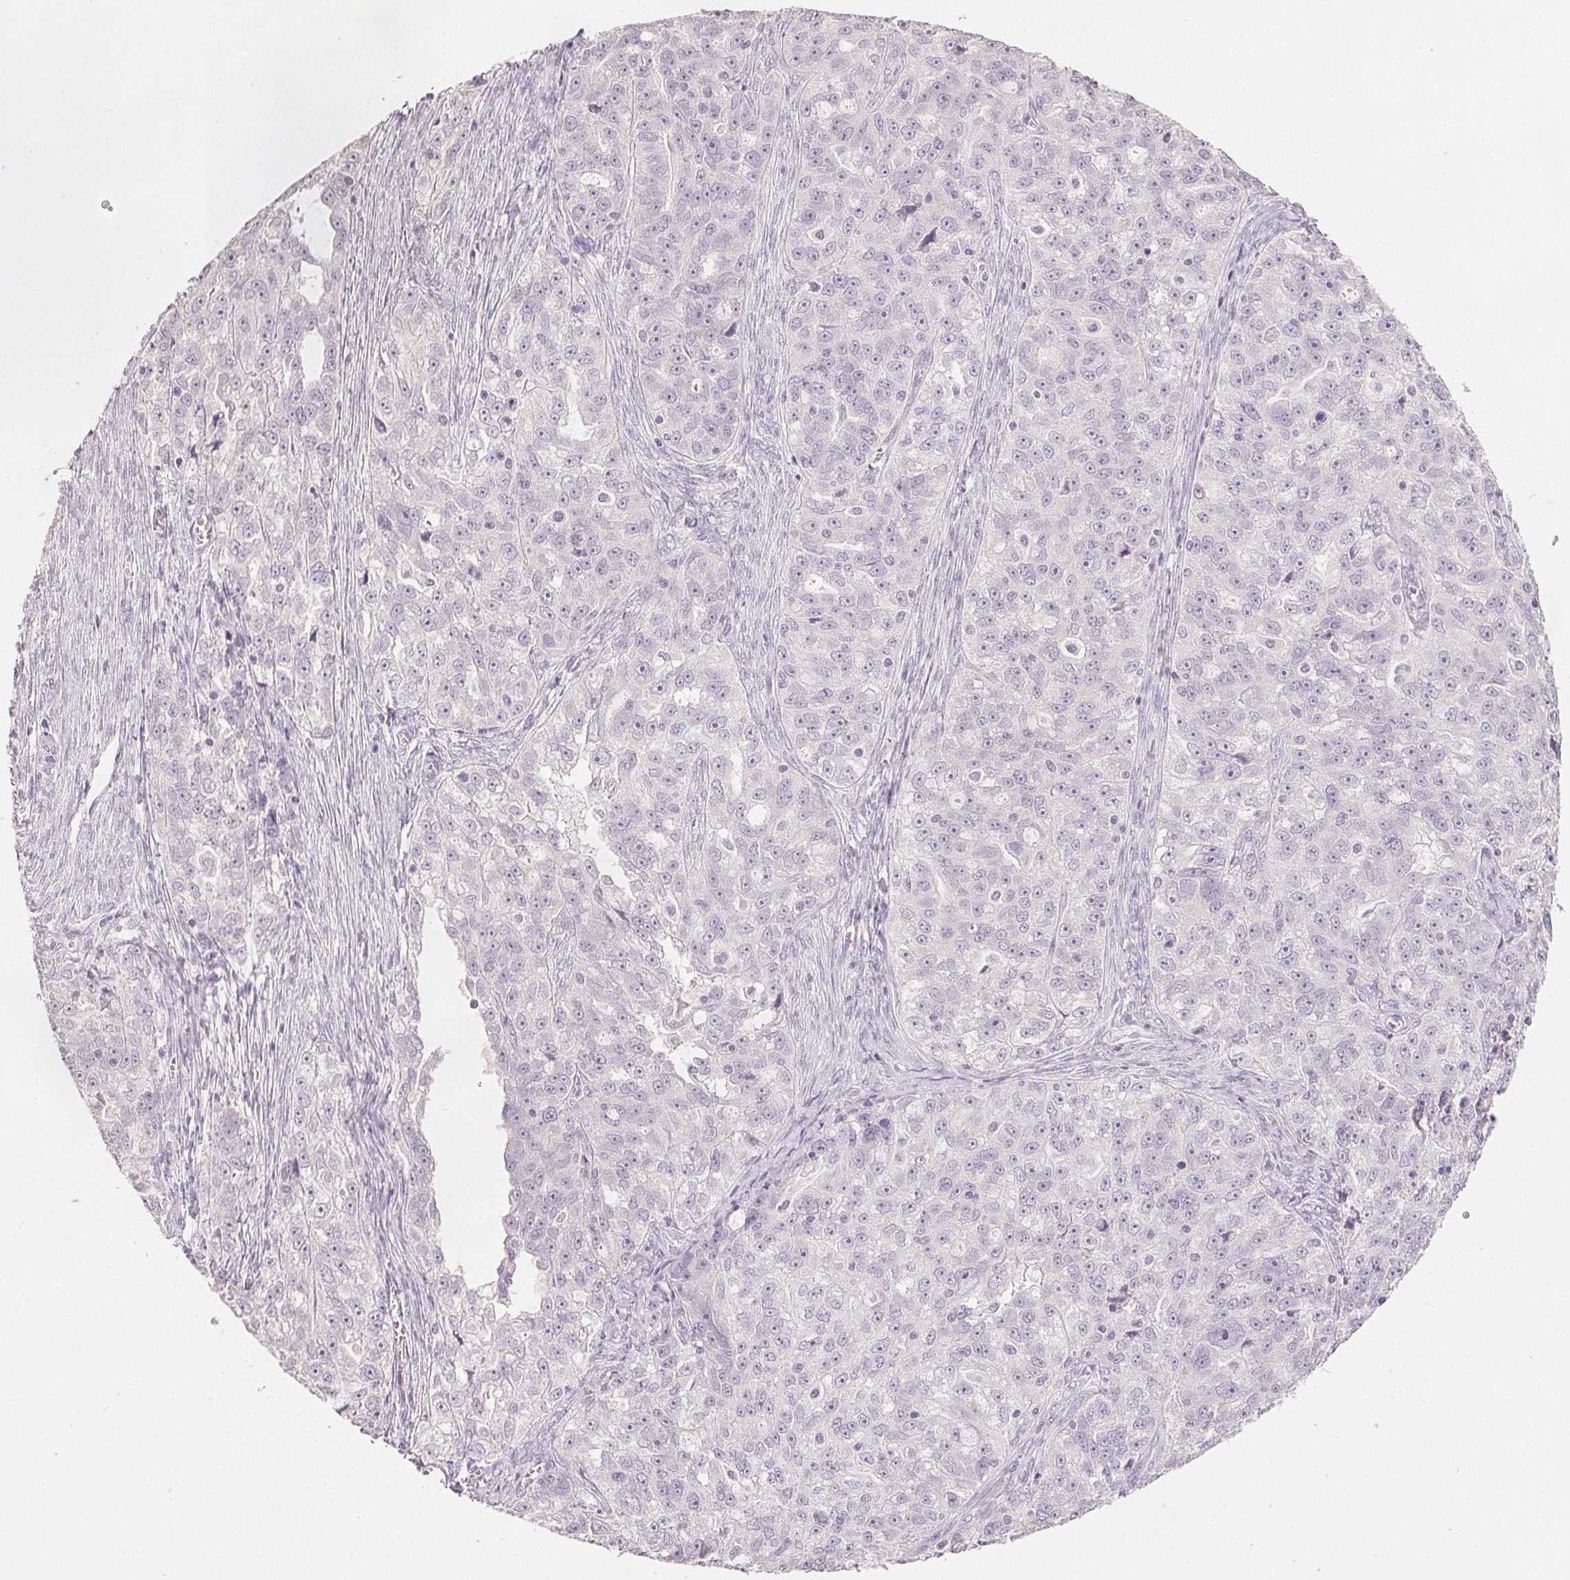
{"staining": {"intensity": "negative", "quantity": "none", "location": "none"}, "tissue": "ovarian cancer", "cell_type": "Tumor cells", "image_type": "cancer", "snomed": [{"axis": "morphology", "description": "Cystadenocarcinoma, serous, NOS"}, {"axis": "topography", "description": "Ovary"}], "caption": "An immunohistochemistry (IHC) image of serous cystadenocarcinoma (ovarian) is shown. There is no staining in tumor cells of serous cystadenocarcinoma (ovarian).", "gene": "SLC27A5", "patient": {"sex": "female", "age": 51}}